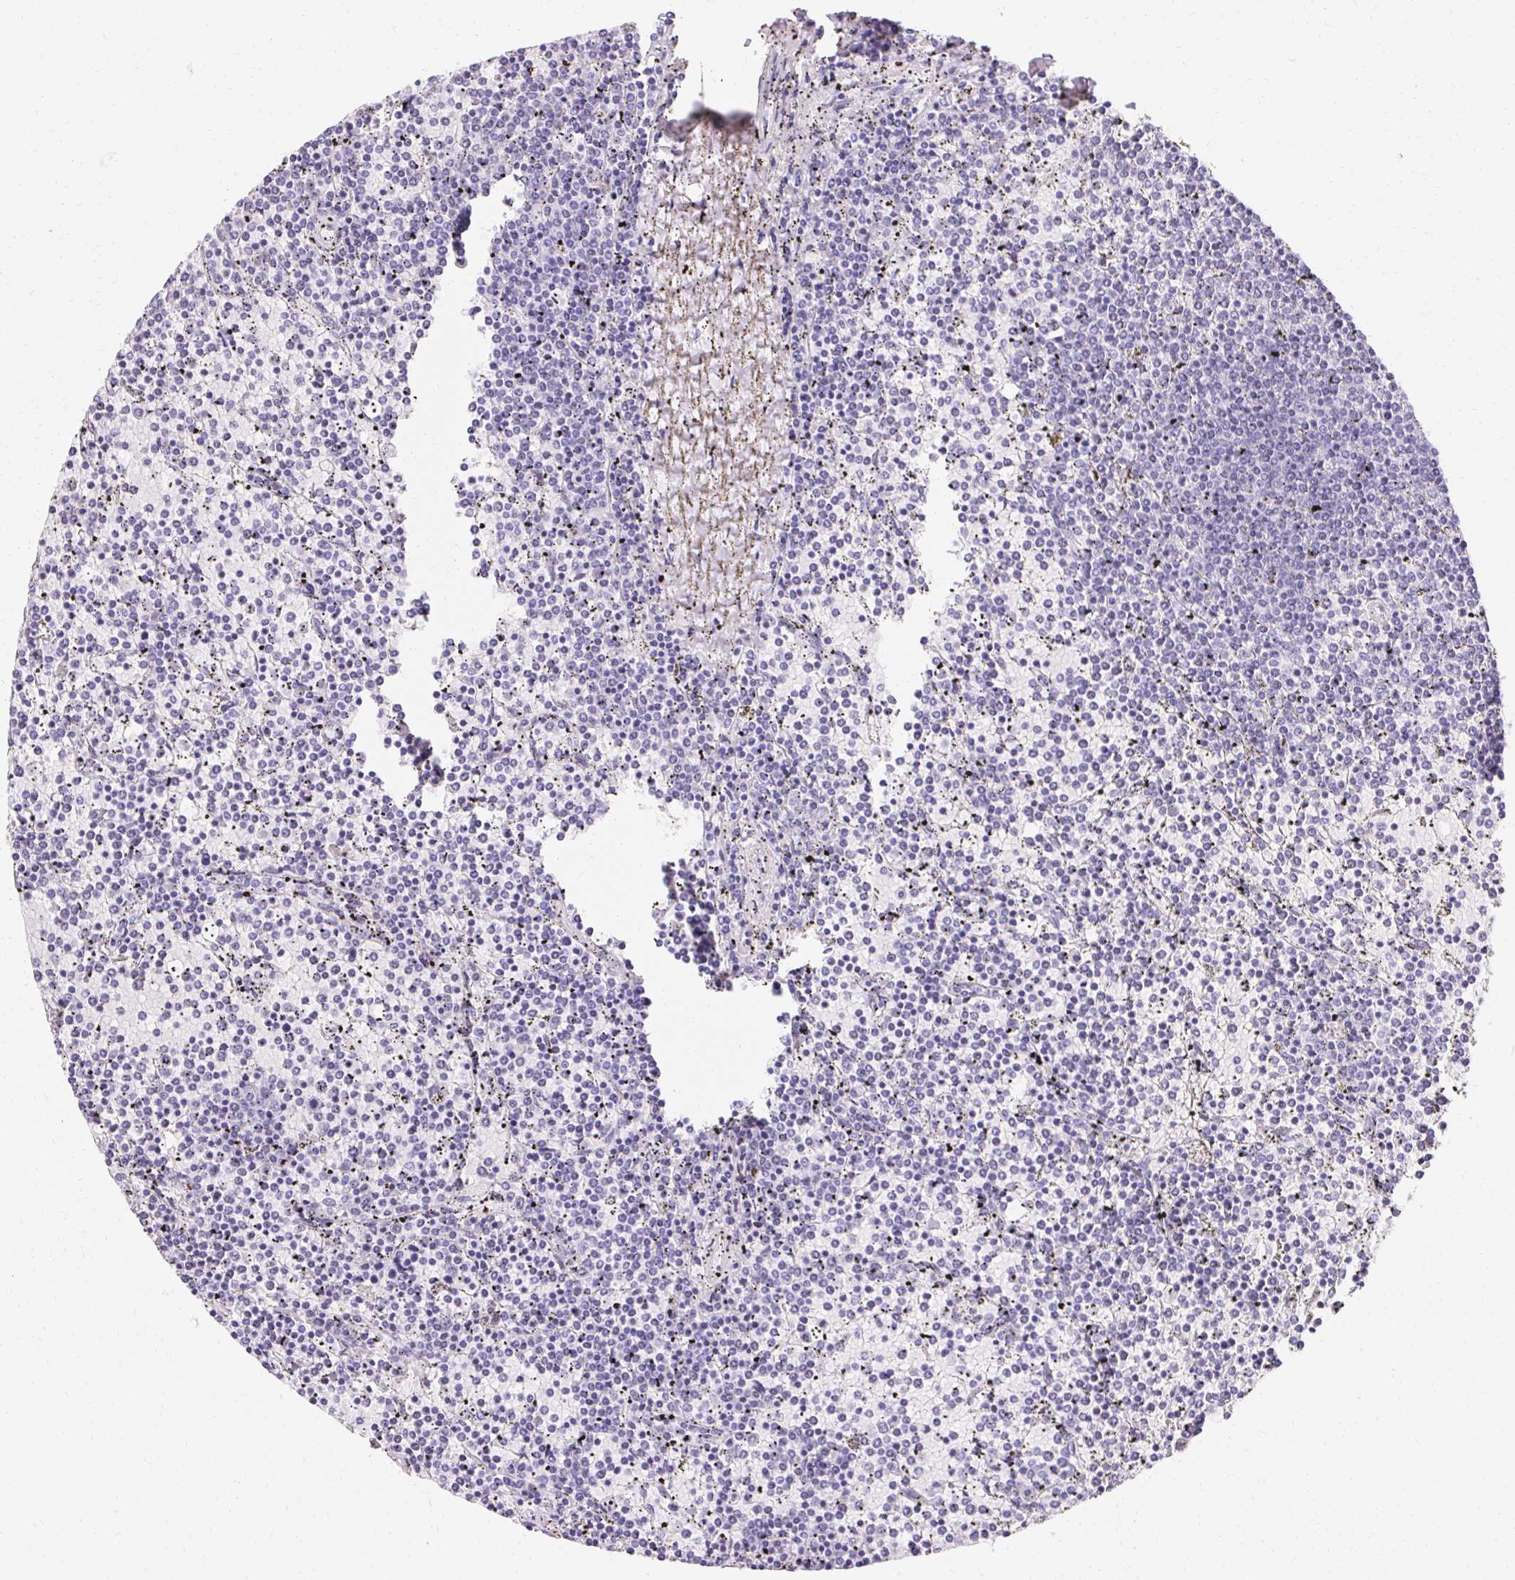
{"staining": {"intensity": "negative", "quantity": "none", "location": "none"}, "tissue": "lymphoma", "cell_type": "Tumor cells", "image_type": "cancer", "snomed": [{"axis": "morphology", "description": "Malignant lymphoma, non-Hodgkin's type, Low grade"}, {"axis": "topography", "description": "Spleen"}], "caption": "This micrograph is of lymphoma stained with immunohistochemistry to label a protein in brown with the nuclei are counter-stained blue. There is no expression in tumor cells.", "gene": "ASGR2", "patient": {"sex": "female", "age": 77}}